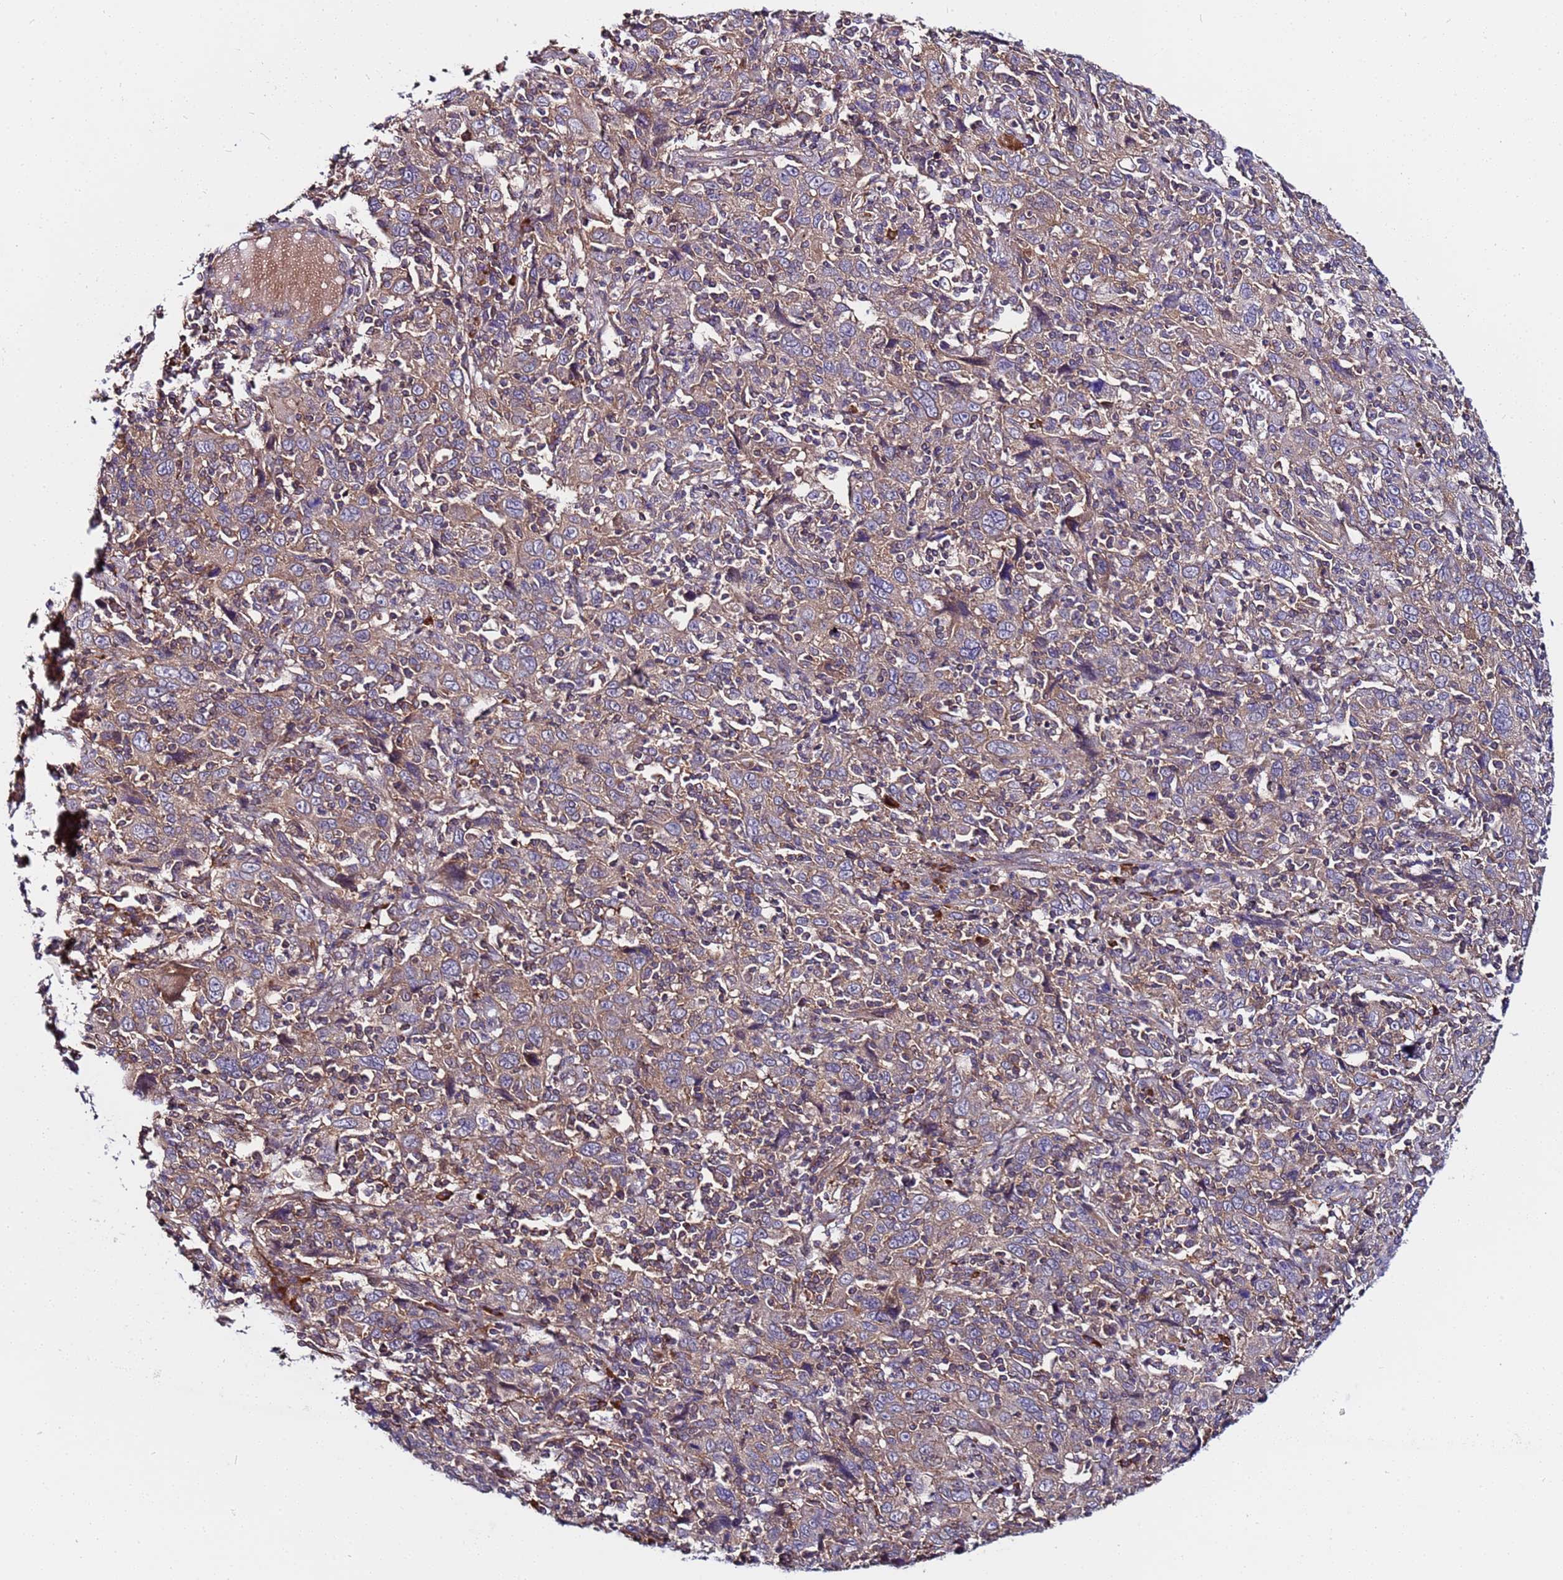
{"staining": {"intensity": "weak", "quantity": ">75%", "location": "cytoplasmic/membranous"}, "tissue": "cervical cancer", "cell_type": "Tumor cells", "image_type": "cancer", "snomed": [{"axis": "morphology", "description": "Squamous cell carcinoma, NOS"}, {"axis": "topography", "description": "Cervix"}], "caption": "A high-resolution micrograph shows immunohistochemistry (IHC) staining of cervical squamous cell carcinoma, which reveals weak cytoplasmic/membranous positivity in about >75% of tumor cells.", "gene": "STK38", "patient": {"sex": "female", "age": 46}}